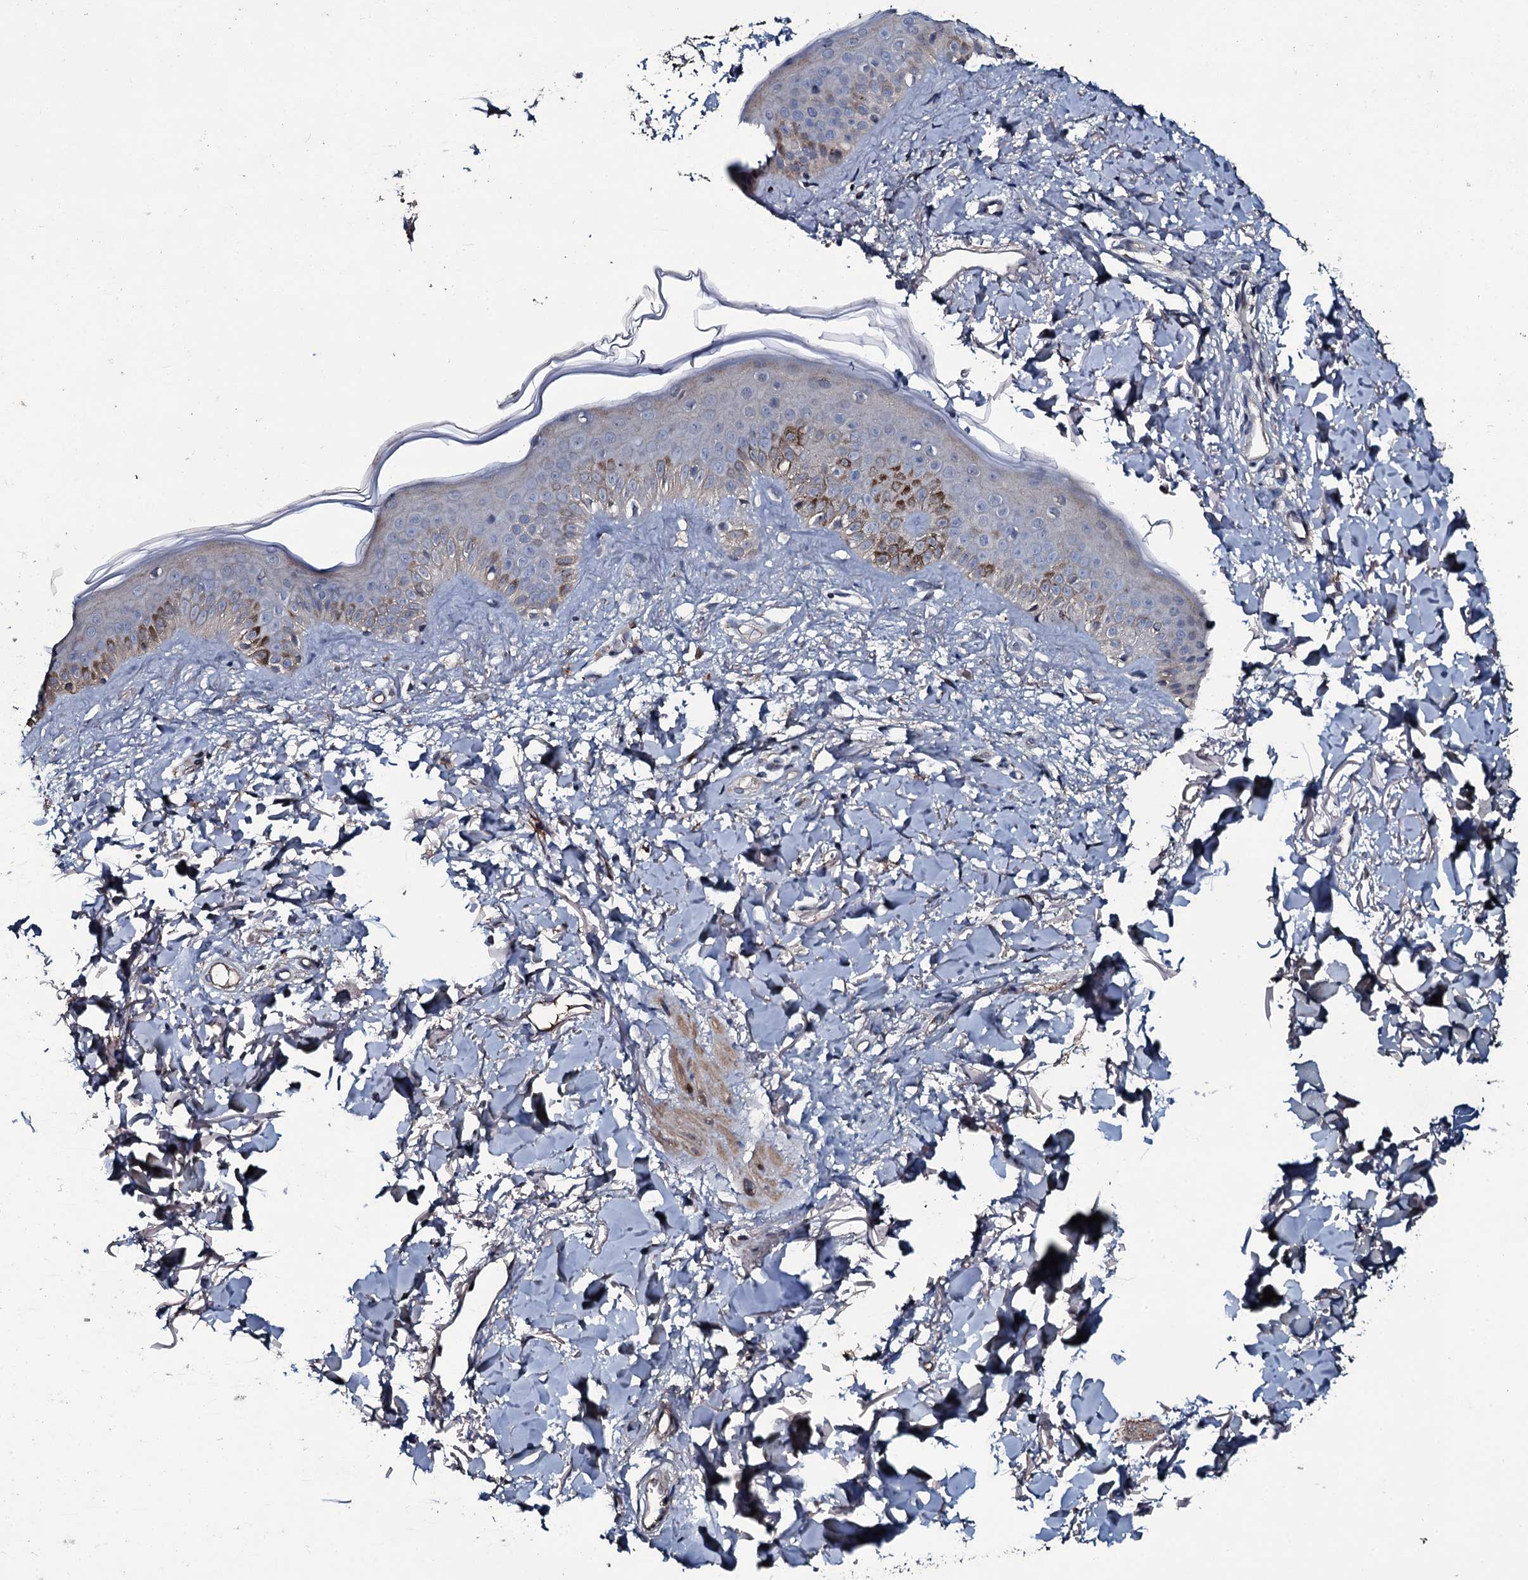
{"staining": {"intensity": "moderate", "quantity": ">75%", "location": "cytoplasmic/membranous"}, "tissue": "skin", "cell_type": "Fibroblasts", "image_type": "normal", "snomed": [{"axis": "morphology", "description": "Normal tissue, NOS"}, {"axis": "topography", "description": "Skin"}], "caption": "Immunohistochemistry (IHC) of normal human skin reveals medium levels of moderate cytoplasmic/membranous positivity in approximately >75% of fibroblasts. The staining is performed using DAB (3,3'-diaminobenzidine) brown chromogen to label protein expression. The nuclei are counter-stained blue using hematoxylin.", "gene": "LYG2", "patient": {"sex": "female", "age": 58}}